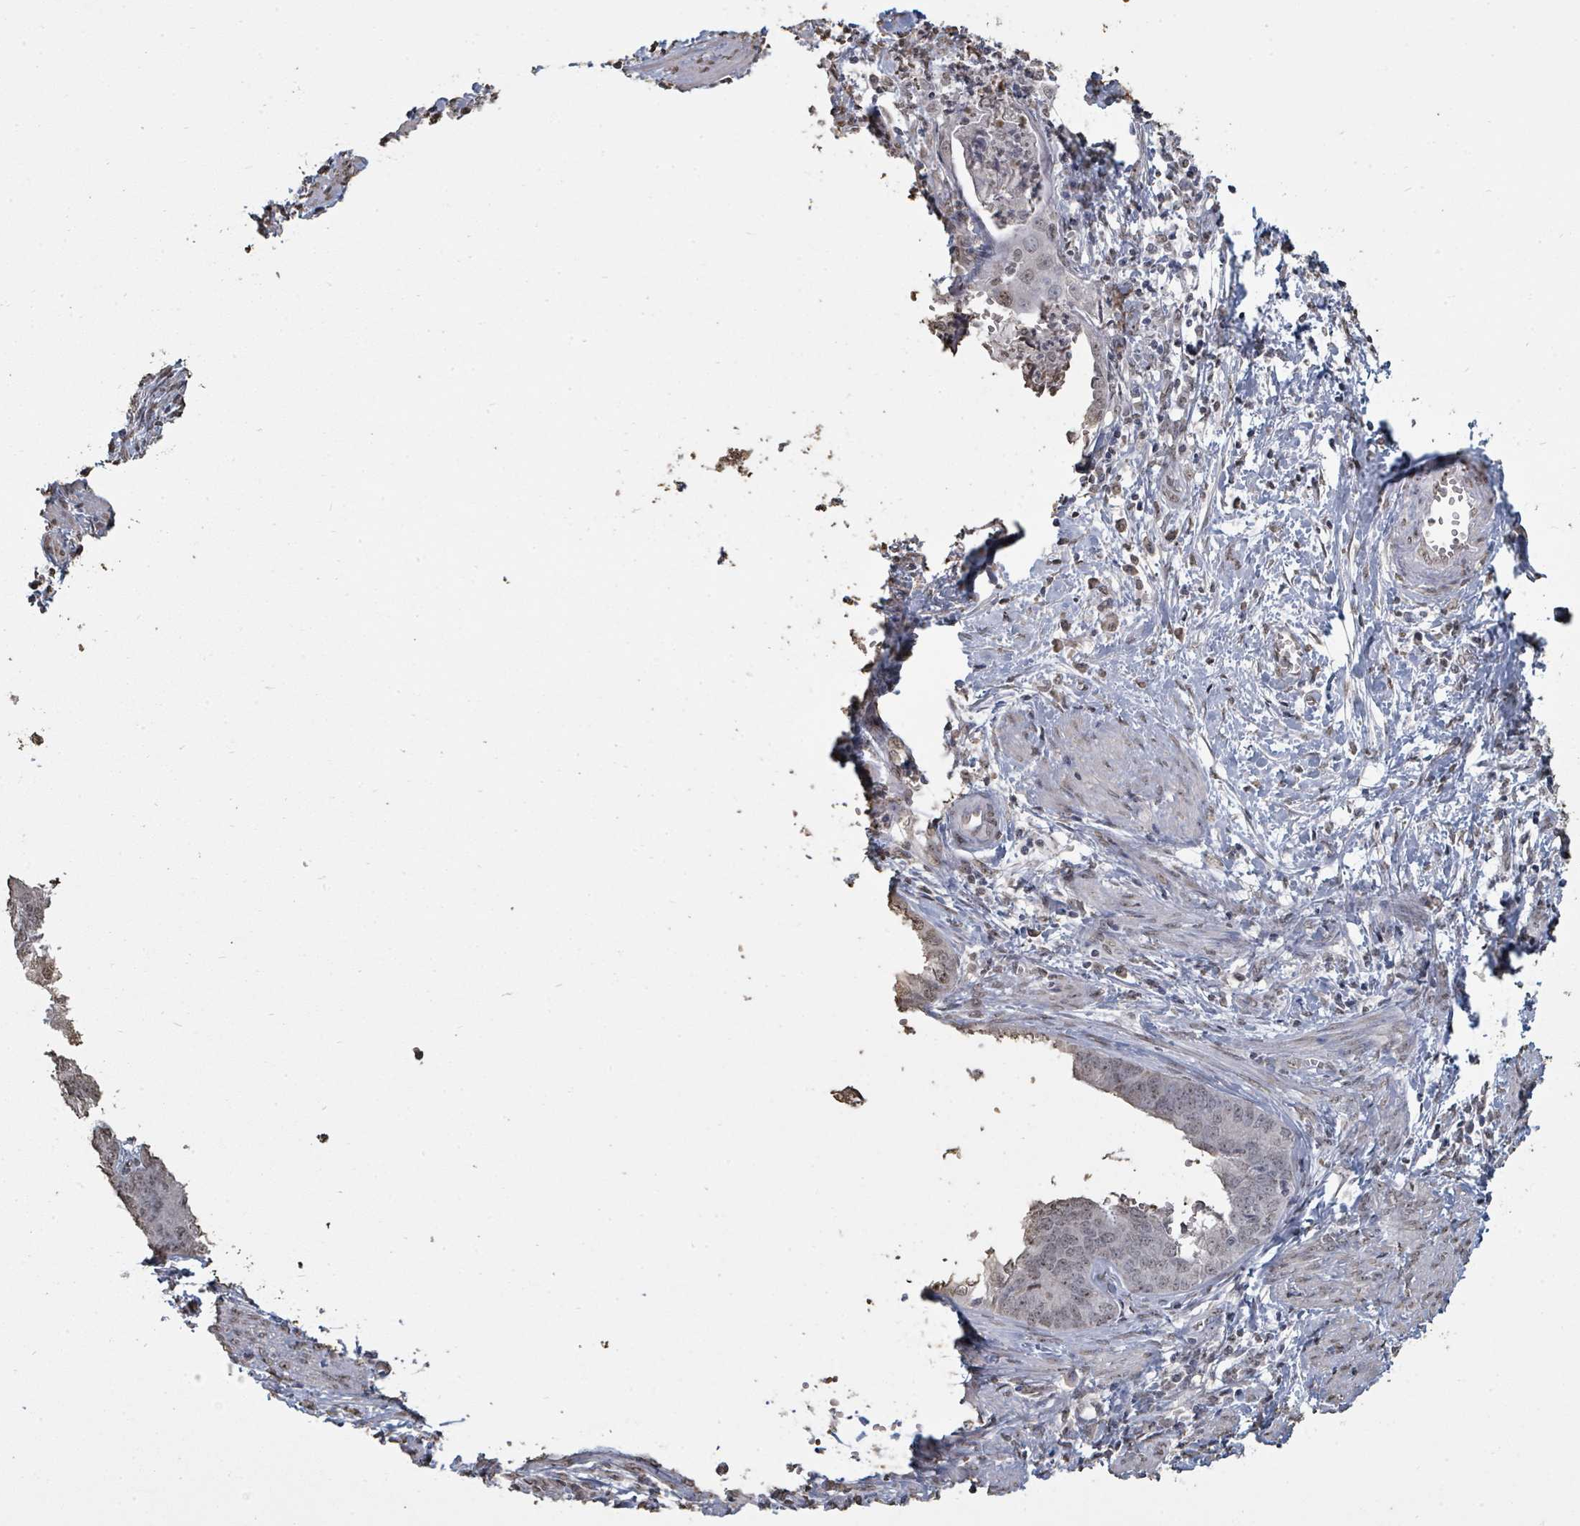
{"staining": {"intensity": "negative", "quantity": "none", "location": "none"}, "tissue": "endometrial cancer", "cell_type": "Tumor cells", "image_type": "cancer", "snomed": [{"axis": "morphology", "description": "Adenocarcinoma, NOS"}, {"axis": "topography", "description": "Endometrium"}], "caption": "A photomicrograph of endometrial adenocarcinoma stained for a protein demonstrates no brown staining in tumor cells.", "gene": "MRPS12", "patient": {"sex": "female", "age": 68}}